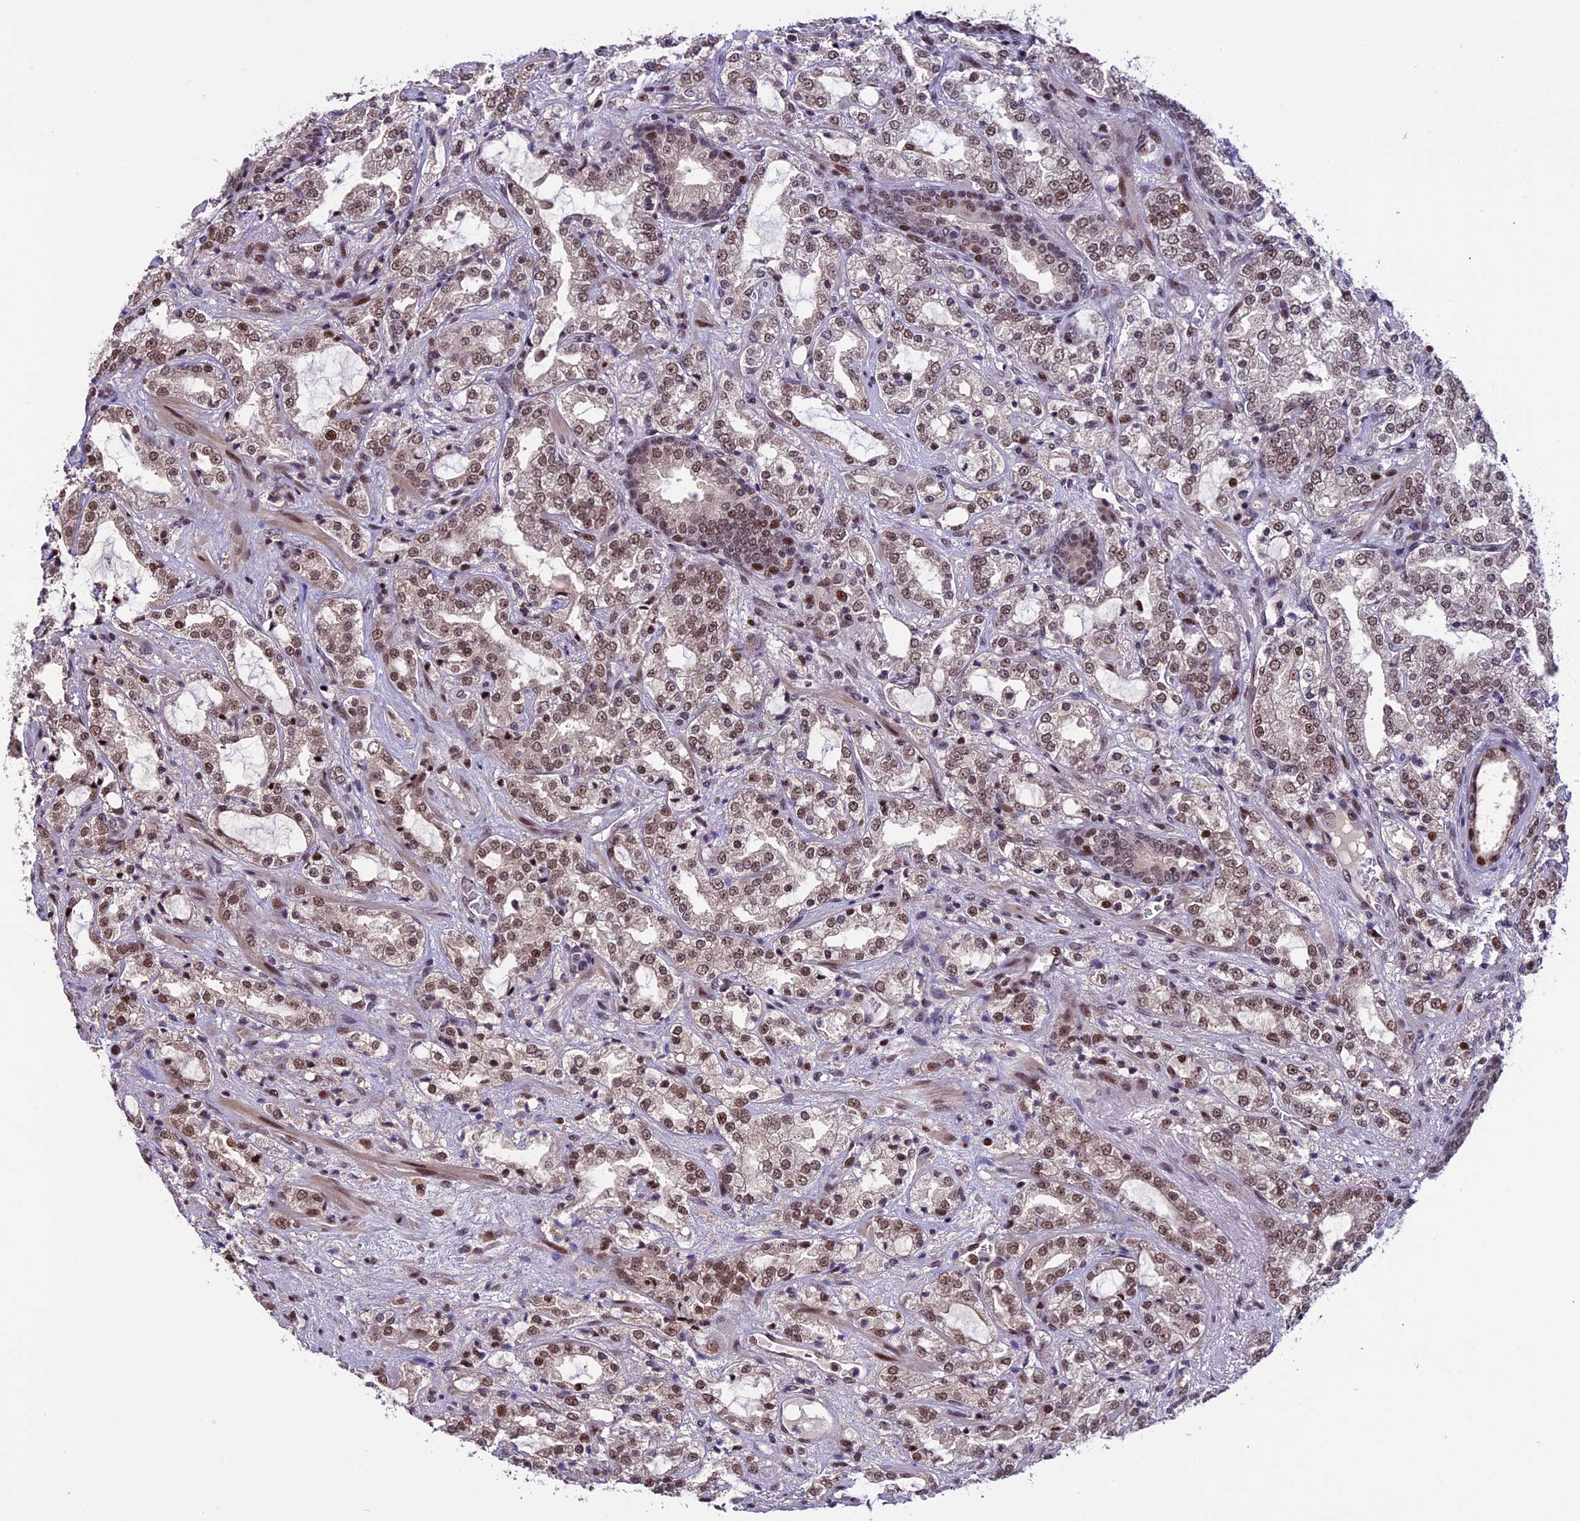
{"staining": {"intensity": "moderate", "quantity": ">75%", "location": "nuclear"}, "tissue": "prostate cancer", "cell_type": "Tumor cells", "image_type": "cancer", "snomed": [{"axis": "morphology", "description": "Adenocarcinoma, High grade"}, {"axis": "topography", "description": "Prostate"}], "caption": "The micrograph reveals immunohistochemical staining of prostate adenocarcinoma (high-grade). There is moderate nuclear staining is present in approximately >75% of tumor cells.", "gene": "TCP11L2", "patient": {"sex": "male", "age": 64}}